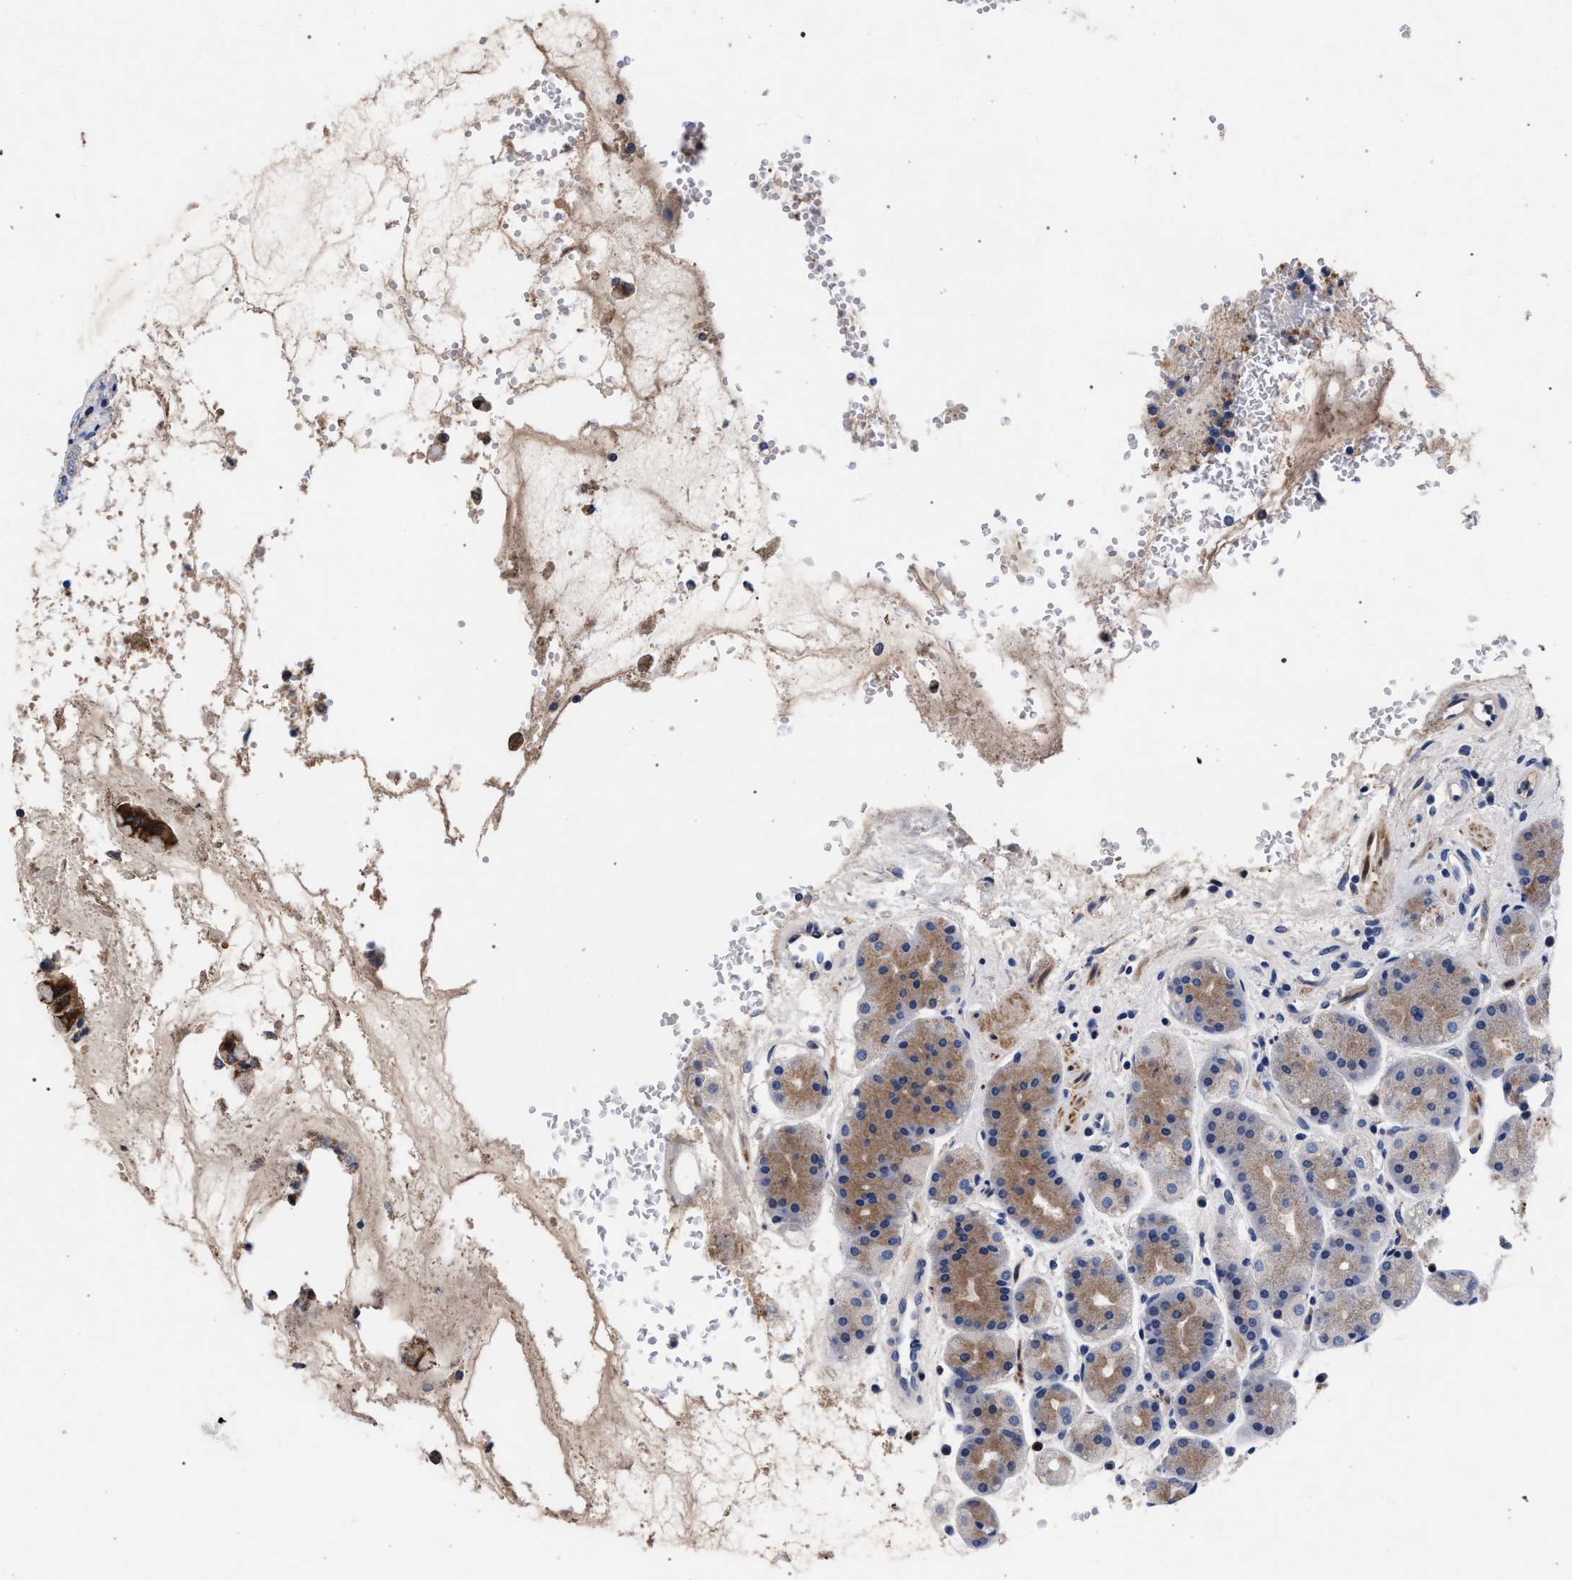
{"staining": {"intensity": "strong", "quantity": "<25%", "location": "cytoplasmic/membranous"}, "tissue": "stomach", "cell_type": "Glandular cells", "image_type": "normal", "snomed": [{"axis": "morphology", "description": "Normal tissue, NOS"}, {"axis": "topography", "description": "Stomach"}, {"axis": "topography", "description": "Stomach, lower"}], "caption": "Stomach stained with a brown dye shows strong cytoplasmic/membranous positive staining in approximately <25% of glandular cells.", "gene": "ACOX1", "patient": {"sex": "female", "age": 56}}